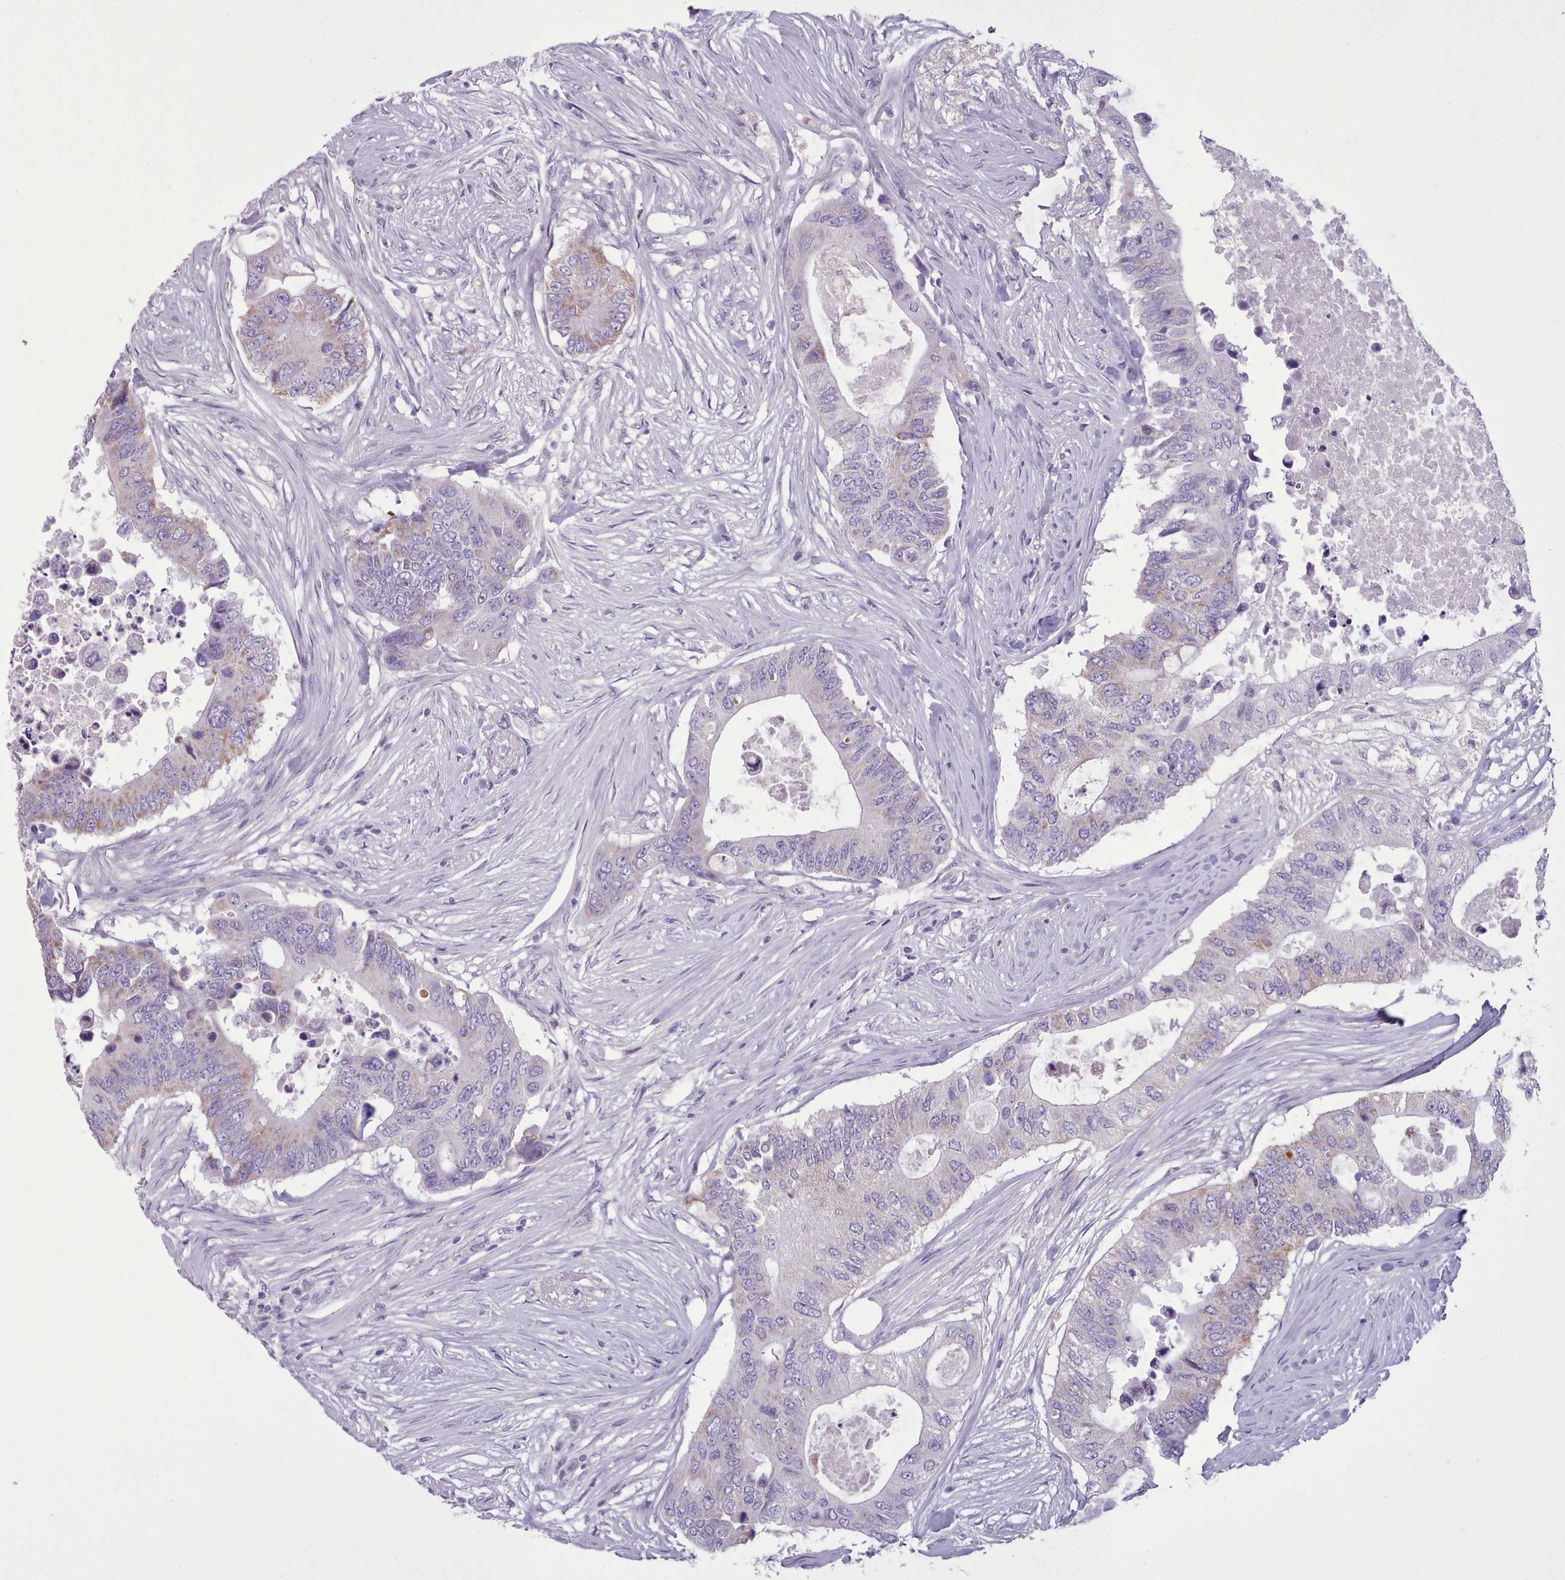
{"staining": {"intensity": "weak", "quantity": "<25%", "location": "cytoplasmic/membranous"}, "tissue": "colorectal cancer", "cell_type": "Tumor cells", "image_type": "cancer", "snomed": [{"axis": "morphology", "description": "Adenocarcinoma, NOS"}, {"axis": "topography", "description": "Colon"}], "caption": "Protein analysis of colorectal cancer exhibits no significant expression in tumor cells.", "gene": "AK4", "patient": {"sex": "male", "age": 71}}